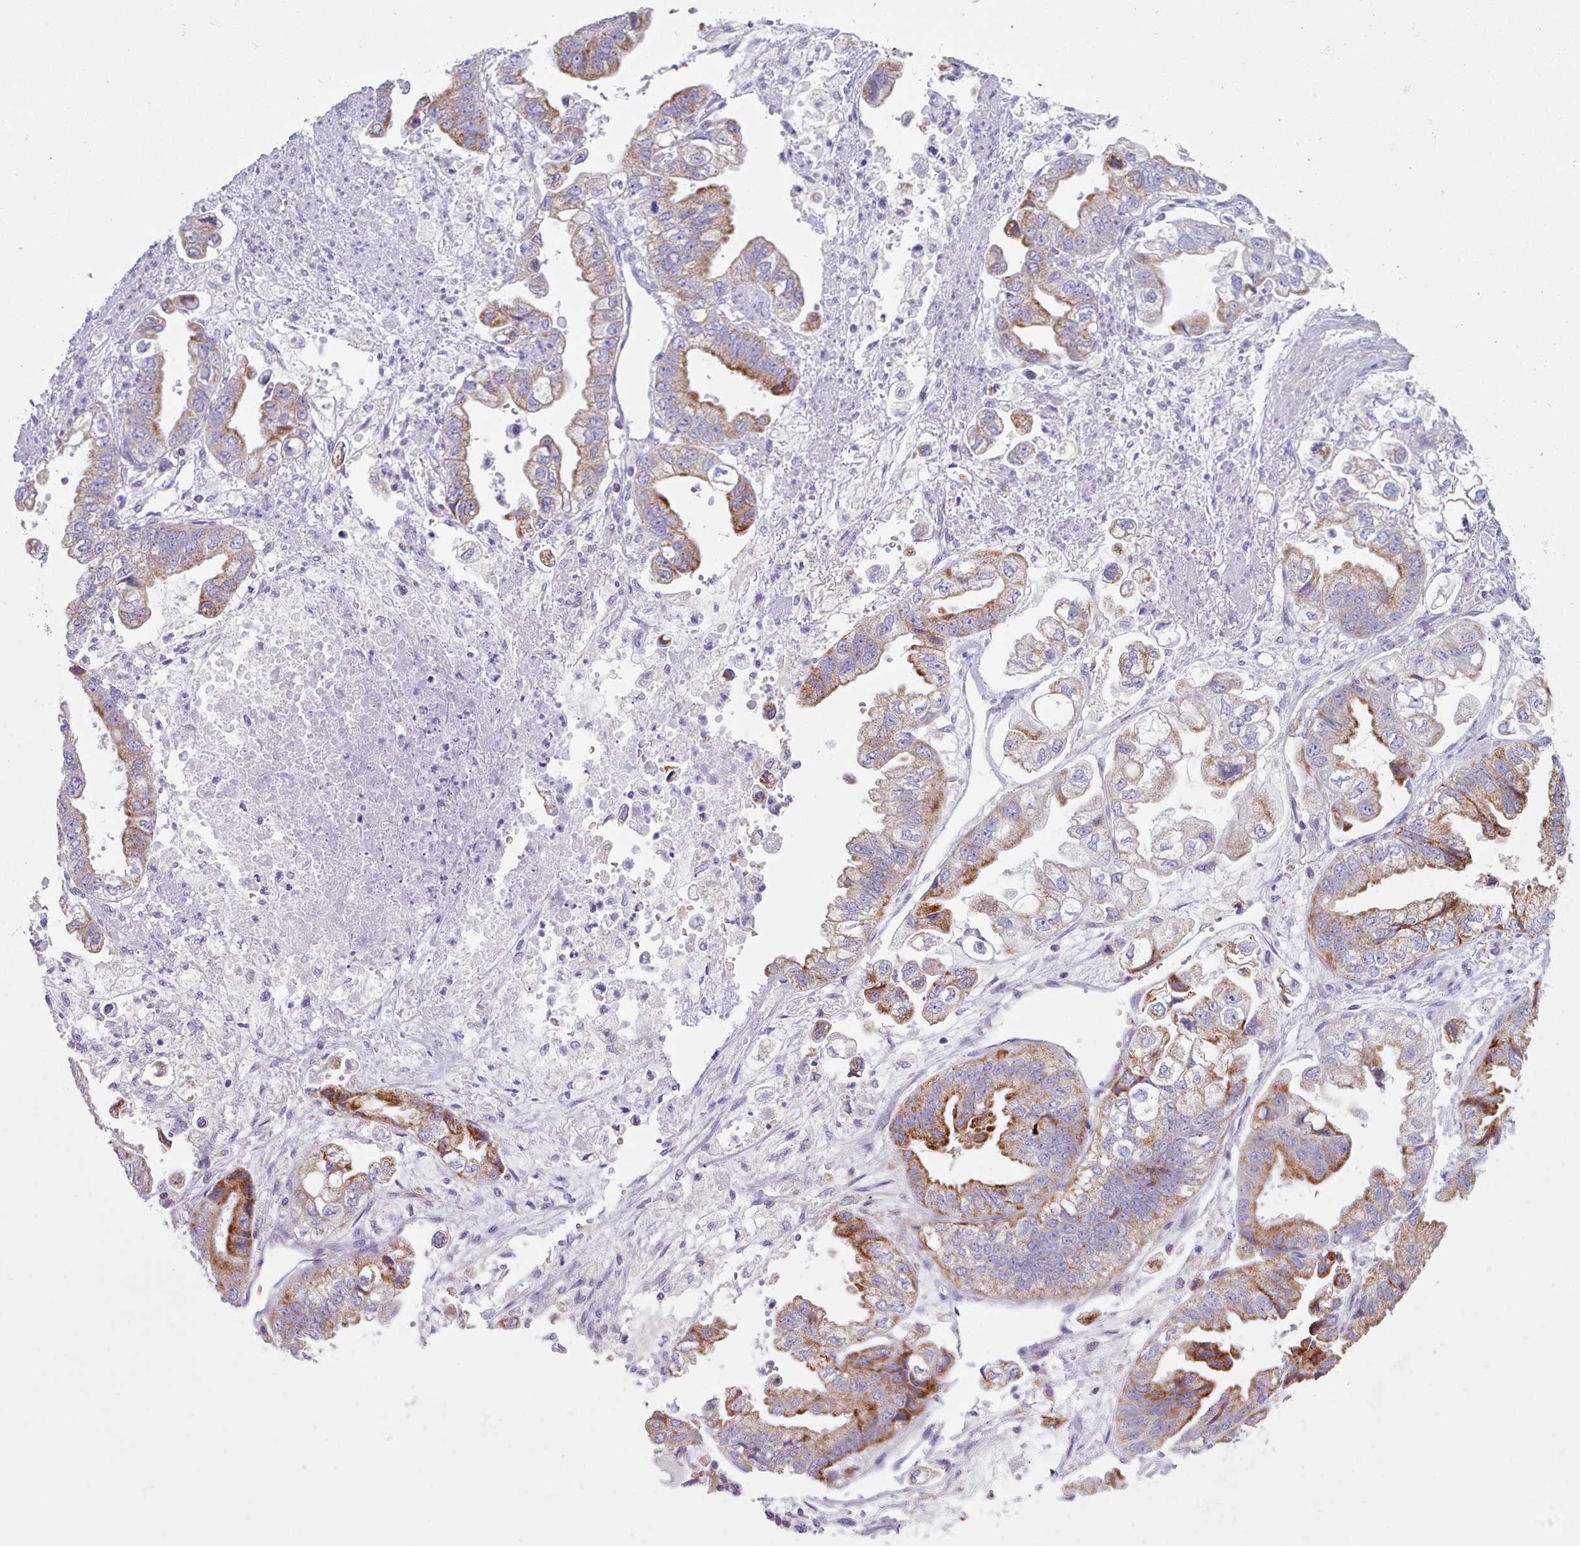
{"staining": {"intensity": "moderate", "quantity": "25%-75%", "location": "cytoplasmic/membranous"}, "tissue": "stomach cancer", "cell_type": "Tumor cells", "image_type": "cancer", "snomed": [{"axis": "morphology", "description": "Adenocarcinoma, NOS"}, {"axis": "topography", "description": "Stomach"}], "caption": "Adenocarcinoma (stomach) stained with immunohistochemistry demonstrates moderate cytoplasmic/membranous expression in approximately 25%-75% of tumor cells. (DAB IHC, brown staining for protein, blue staining for nuclei).", "gene": "FAM170B", "patient": {"sex": "male", "age": 62}}